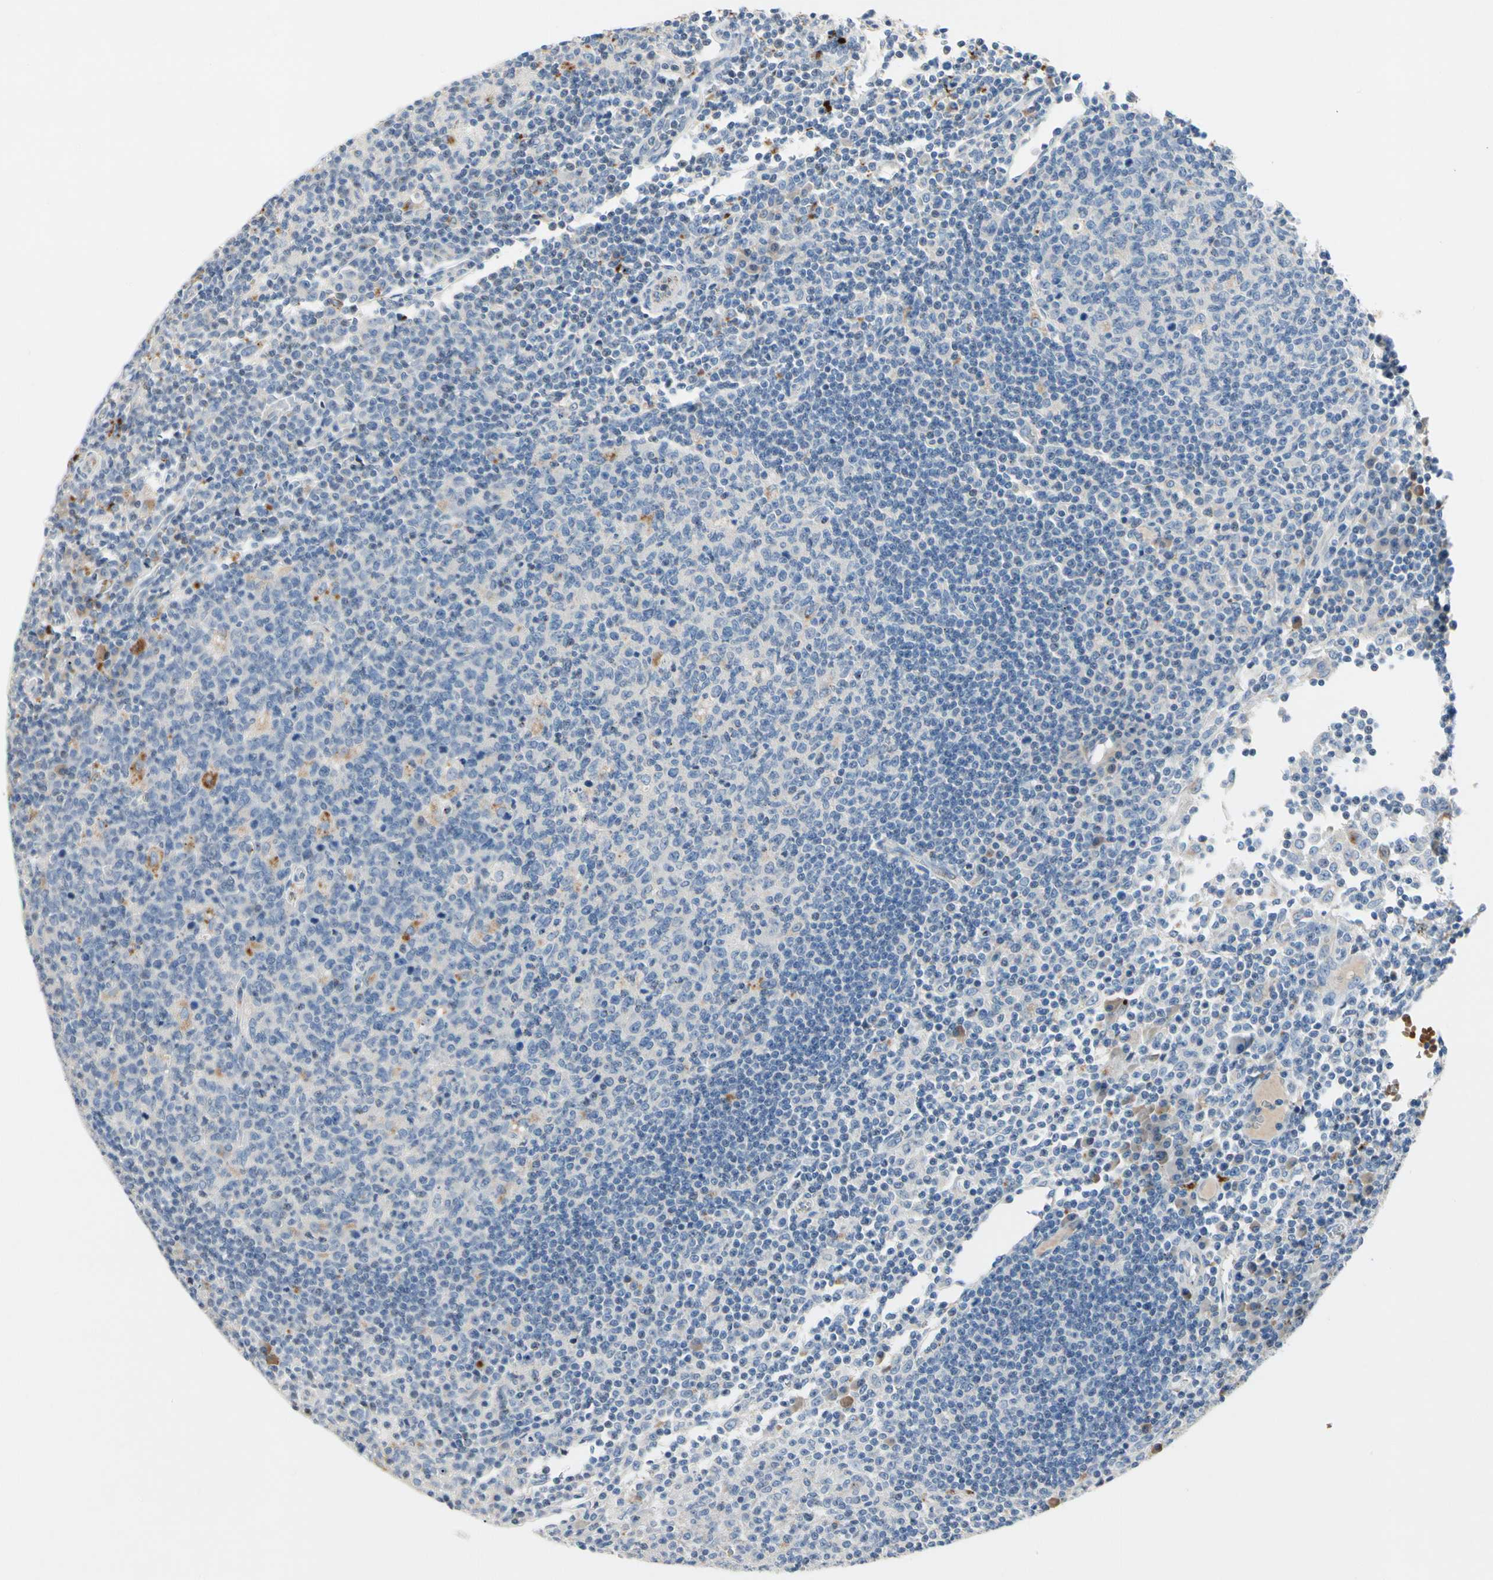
{"staining": {"intensity": "moderate", "quantity": "<25%", "location": "cytoplasmic/membranous"}, "tissue": "lymph node", "cell_type": "Germinal center cells", "image_type": "normal", "snomed": [{"axis": "morphology", "description": "Normal tissue, NOS"}, {"axis": "morphology", "description": "Inflammation, NOS"}, {"axis": "topography", "description": "Lymph node"}], "caption": "This micrograph reveals normal lymph node stained with IHC to label a protein in brown. The cytoplasmic/membranous of germinal center cells show moderate positivity for the protein. Nuclei are counter-stained blue.", "gene": "RETSAT", "patient": {"sex": "male", "age": 55}}